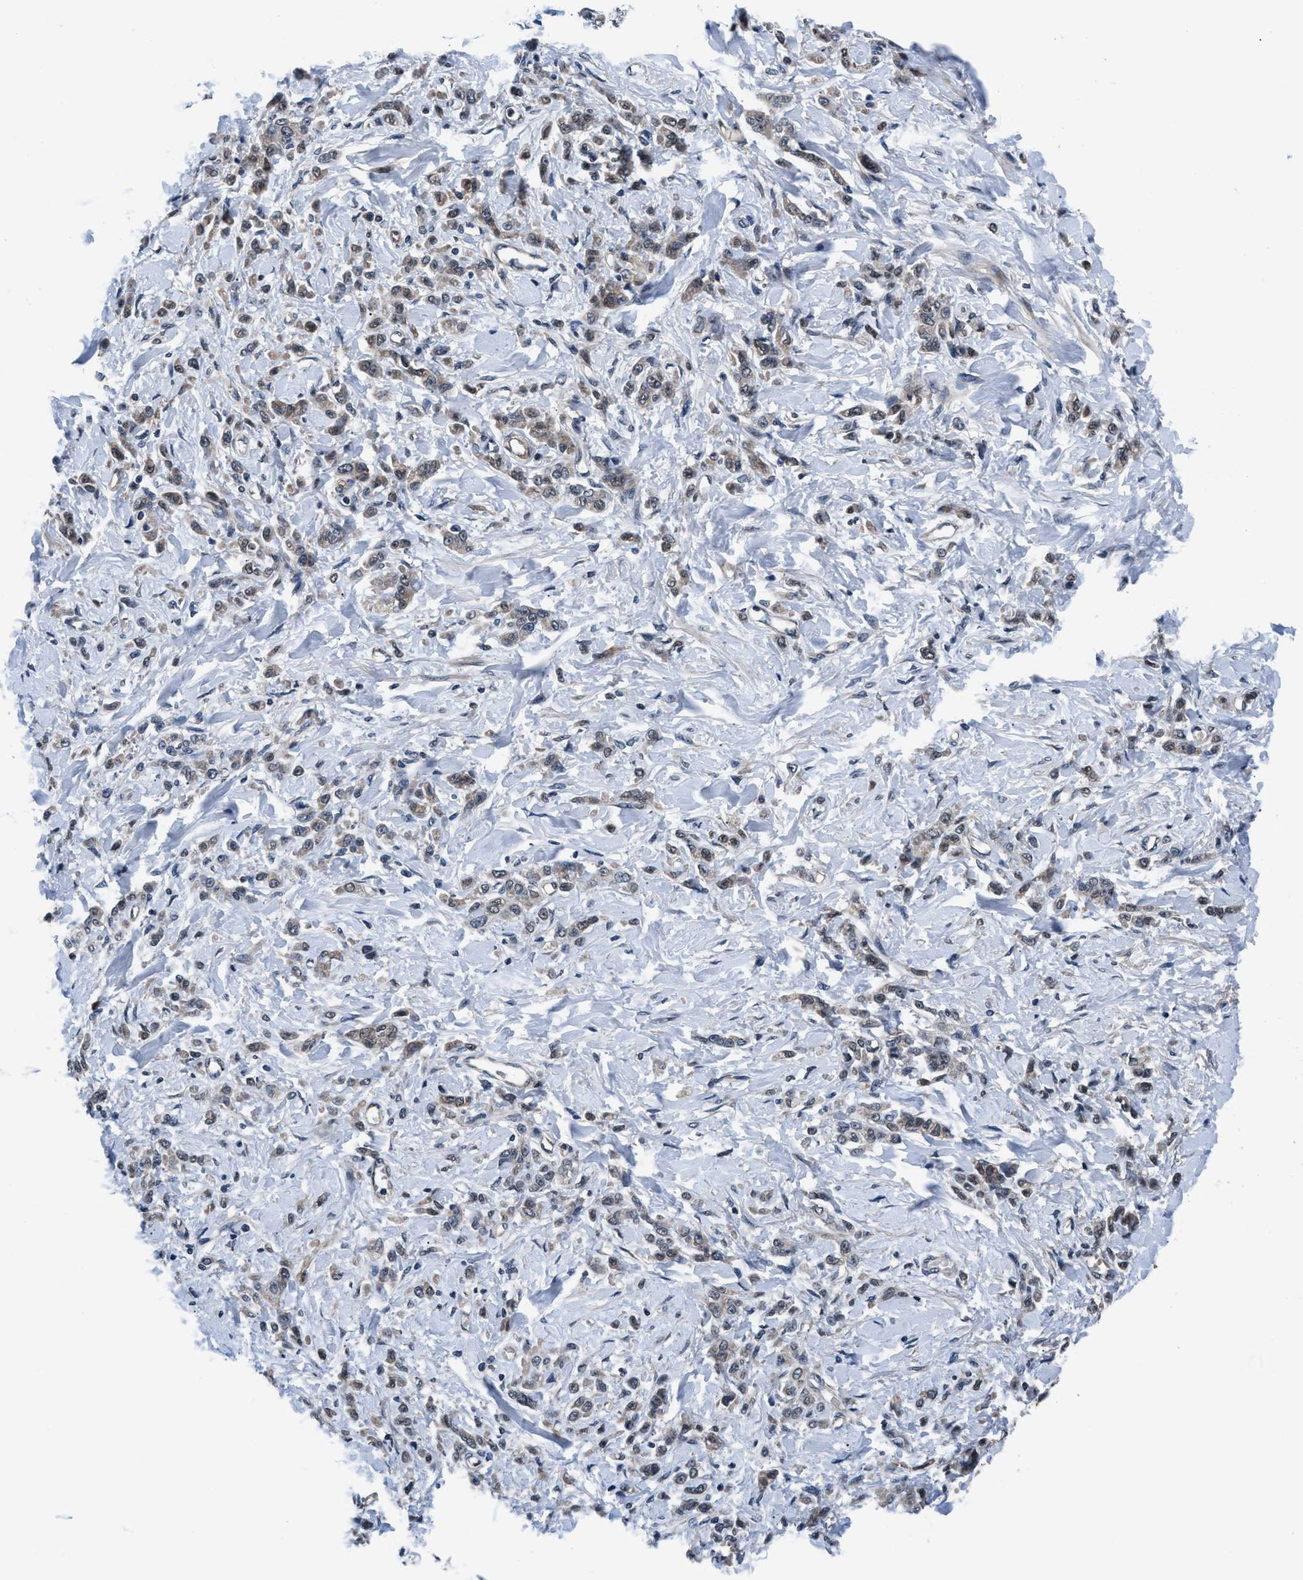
{"staining": {"intensity": "weak", "quantity": ">75%", "location": "cytoplasmic/membranous"}, "tissue": "stomach cancer", "cell_type": "Tumor cells", "image_type": "cancer", "snomed": [{"axis": "morphology", "description": "Normal tissue, NOS"}, {"axis": "morphology", "description": "Adenocarcinoma, NOS"}, {"axis": "topography", "description": "Stomach"}], "caption": "Immunohistochemical staining of human stomach cancer (adenocarcinoma) reveals low levels of weak cytoplasmic/membranous expression in about >75% of tumor cells.", "gene": "PRPSAP2", "patient": {"sex": "male", "age": 82}}